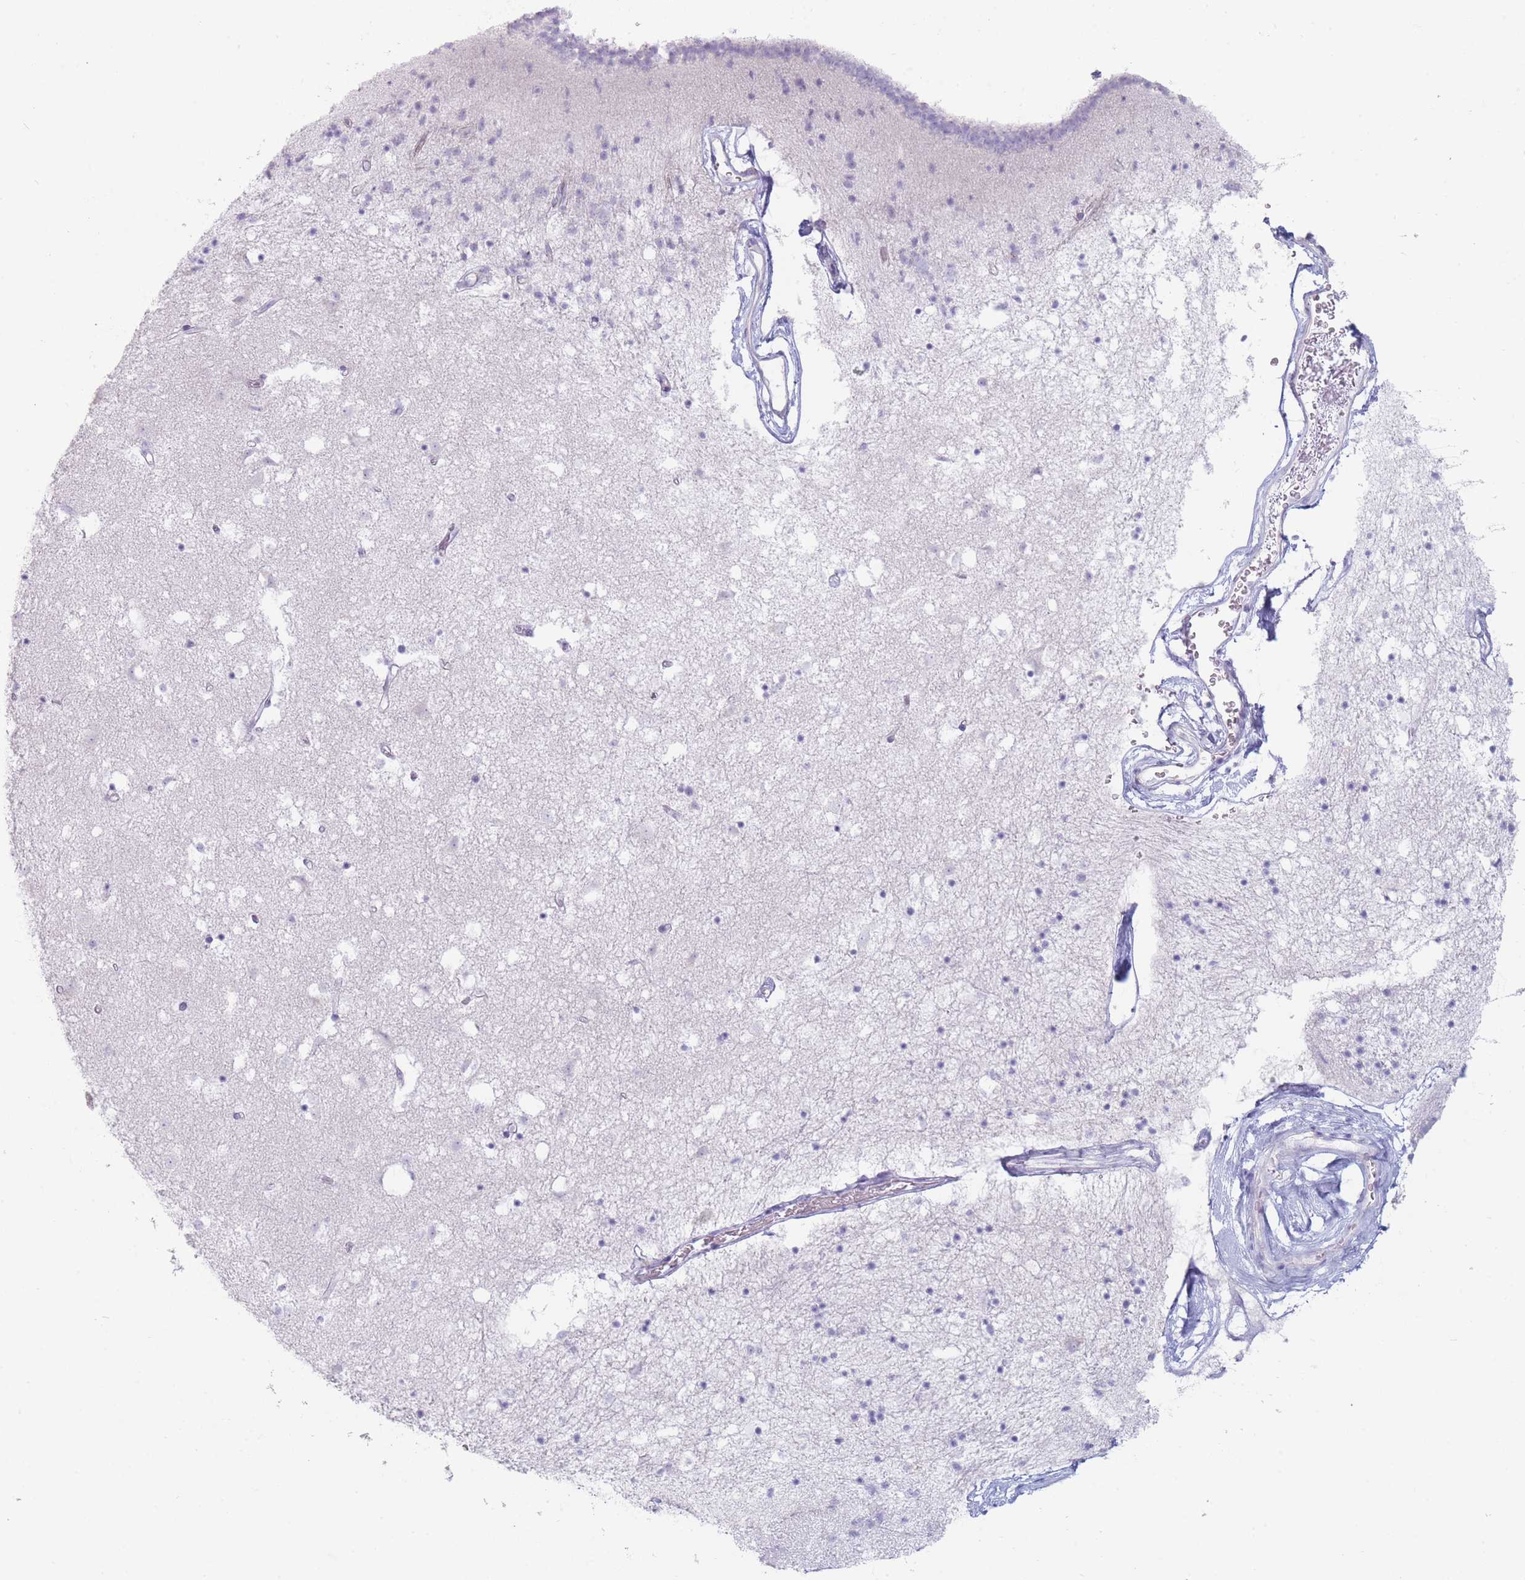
{"staining": {"intensity": "negative", "quantity": "none", "location": "none"}, "tissue": "caudate", "cell_type": "Glial cells", "image_type": "normal", "snomed": [{"axis": "morphology", "description": "Normal tissue, NOS"}, {"axis": "topography", "description": "Lateral ventricle wall"}], "caption": "Immunohistochemistry (IHC) image of benign human caudate stained for a protein (brown), which exhibits no expression in glial cells.", "gene": "GPR12", "patient": {"sex": "male", "age": 58}}